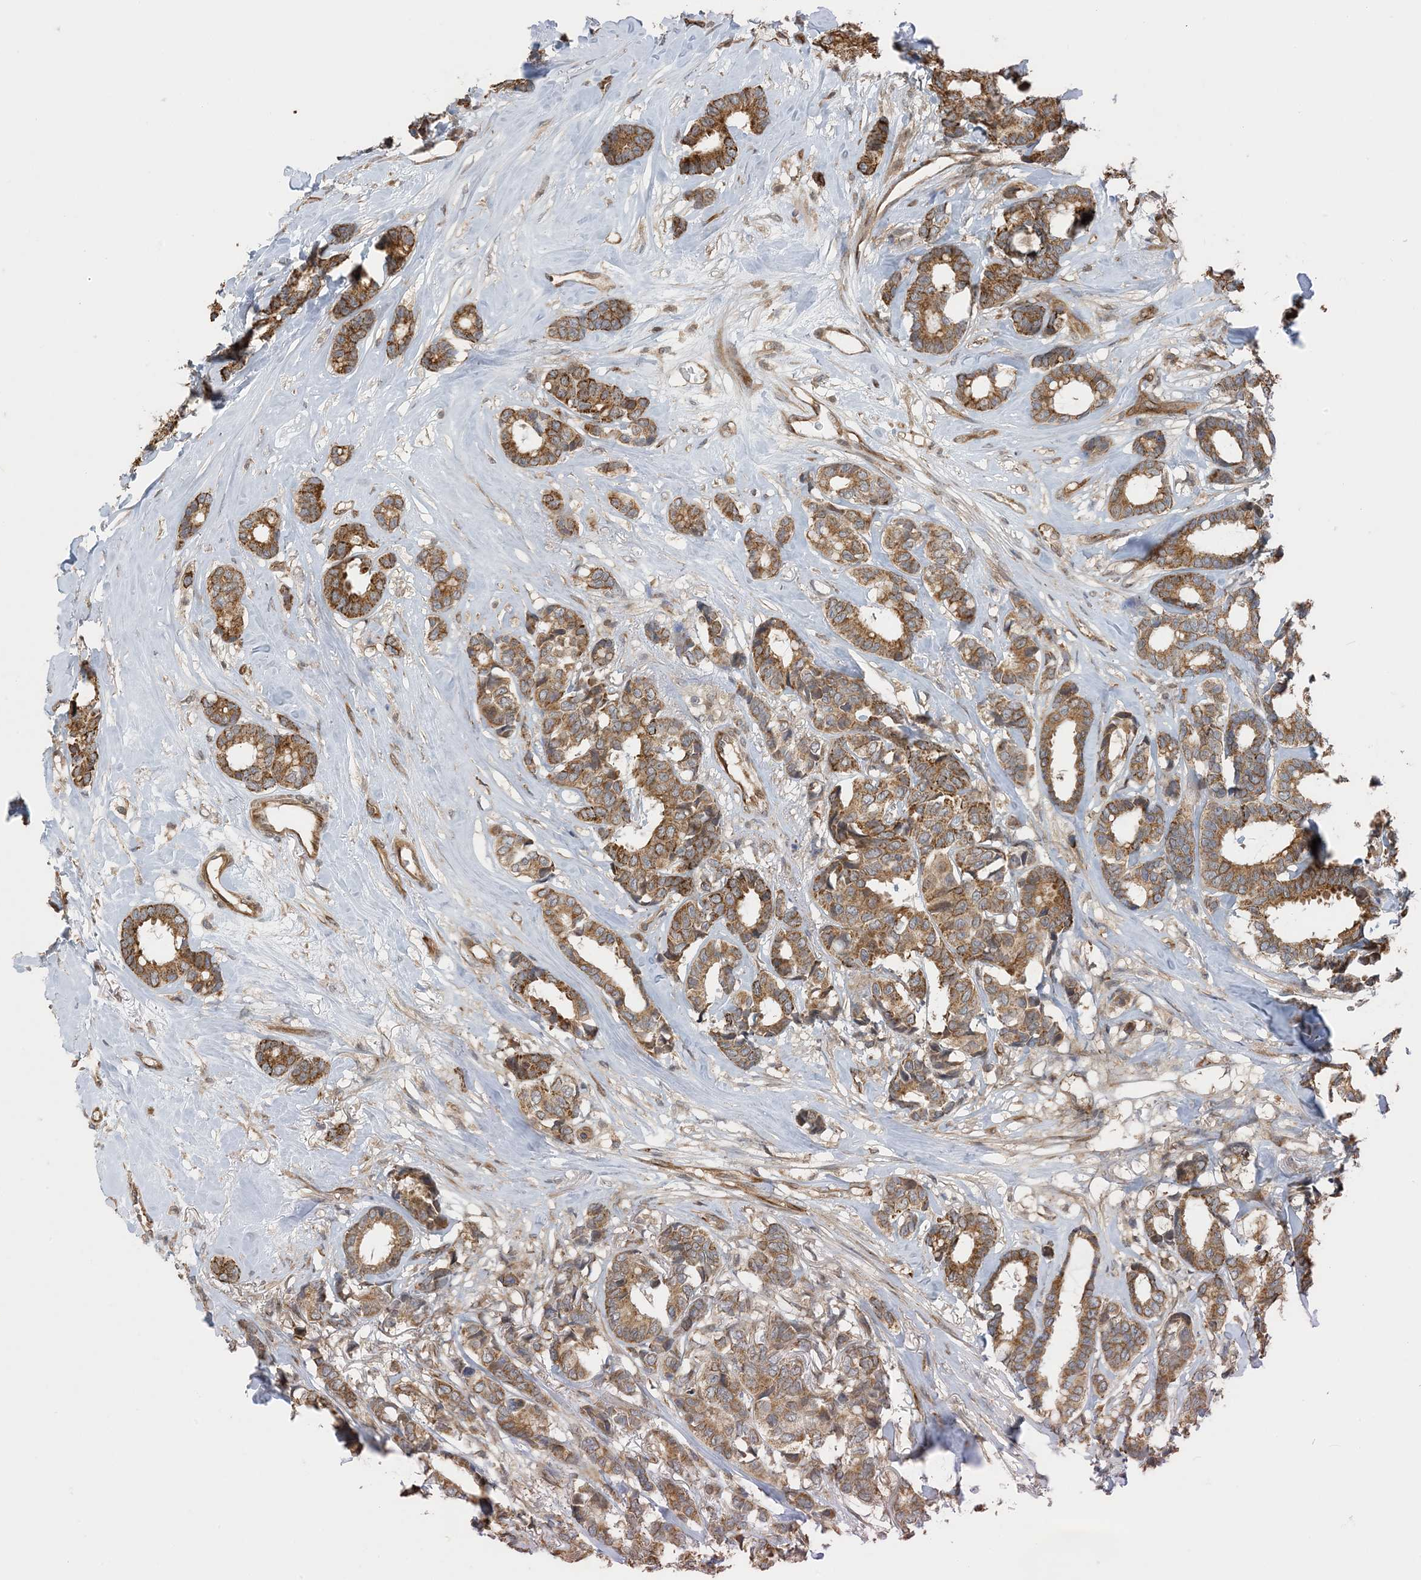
{"staining": {"intensity": "moderate", "quantity": ">75%", "location": "cytoplasmic/membranous"}, "tissue": "breast cancer", "cell_type": "Tumor cells", "image_type": "cancer", "snomed": [{"axis": "morphology", "description": "Duct carcinoma"}, {"axis": "topography", "description": "Breast"}], "caption": "Human breast cancer stained for a protein (brown) shows moderate cytoplasmic/membranous positive staining in about >75% of tumor cells.", "gene": "ZBTB3", "patient": {"sex": "female", "age": 87}}